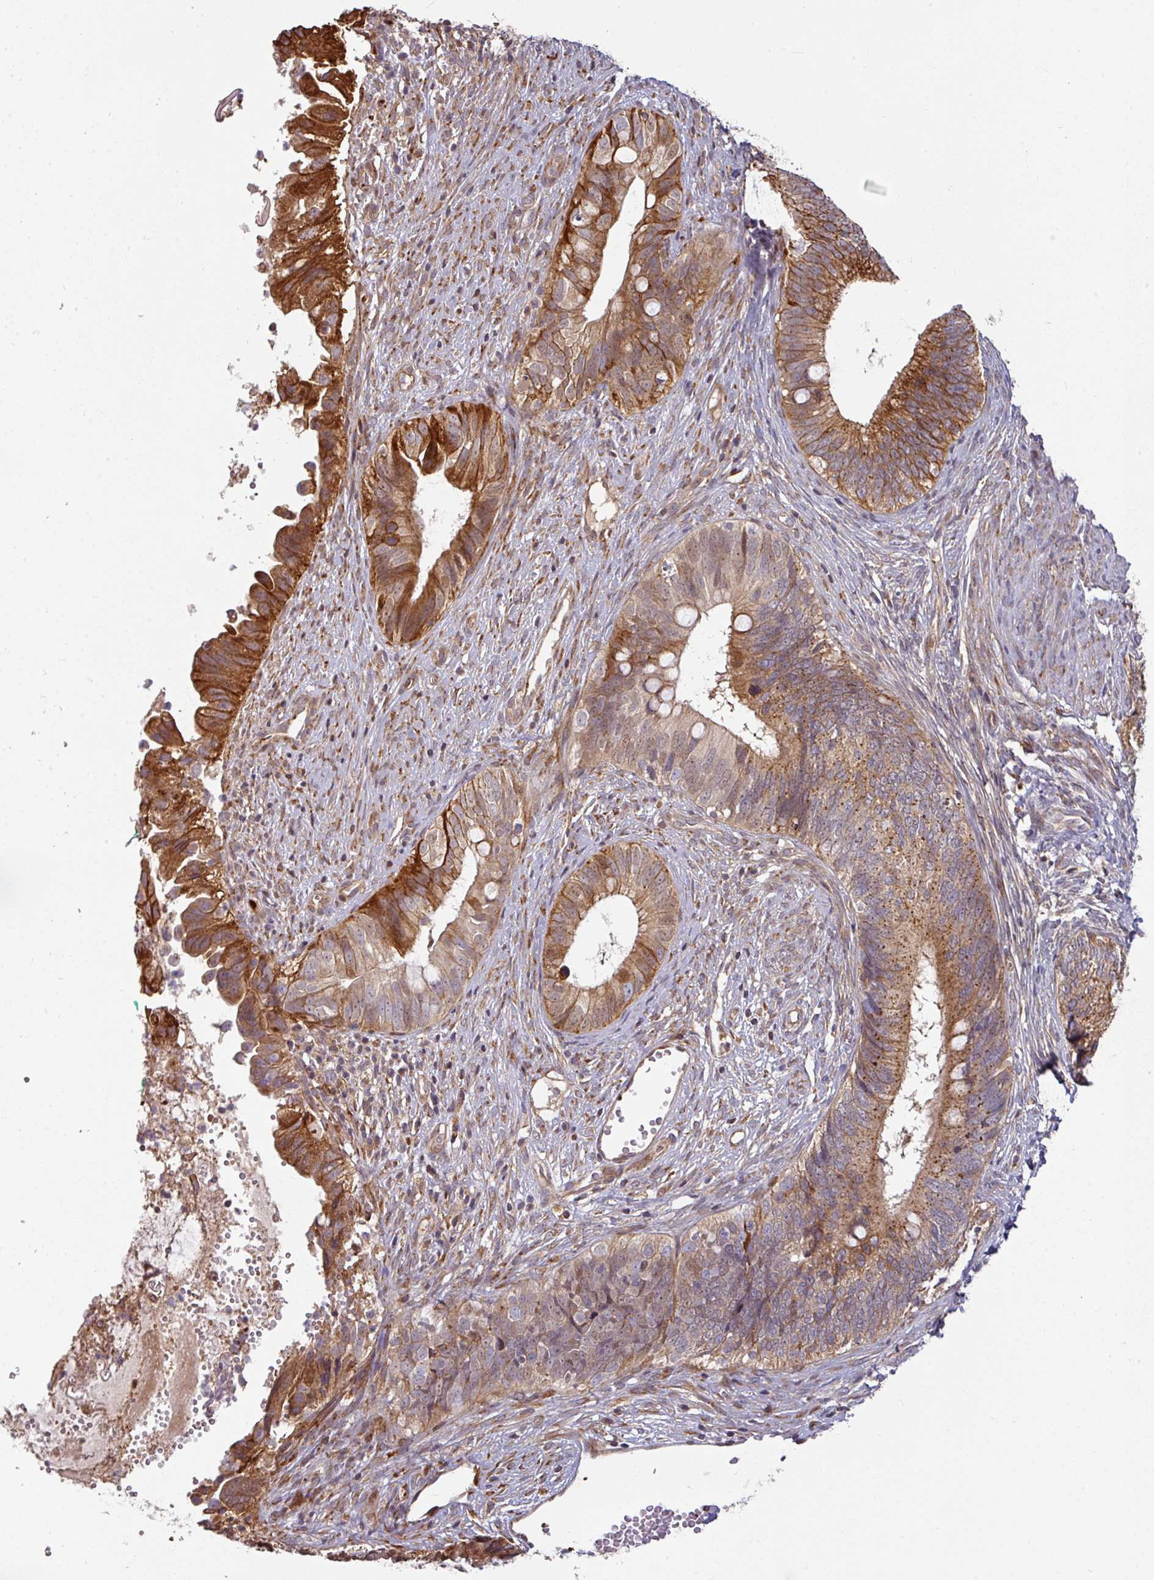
{"staining": {"intensity": "strong", "quantity": ">75%", "location": "cytoplasmic/membranous"}, "tissue": "cervical cancer", "cell_type": "Tumor cells", "image_type": "cancer", "snomed": [{"axis": "morphology", "description": "Adenocarcinoma, NOS"}, {"axis": "topography", "description": "Cervix"}], "caption": "About >75% of tumor cells in adenocarcinoma (cervical) exhibit strong cytoplasmic/membranous protein positivity as visualized by brown immunohistochemical staining.", "gene": "CASP2", "patient": {"sex": "female", "age": 42}}